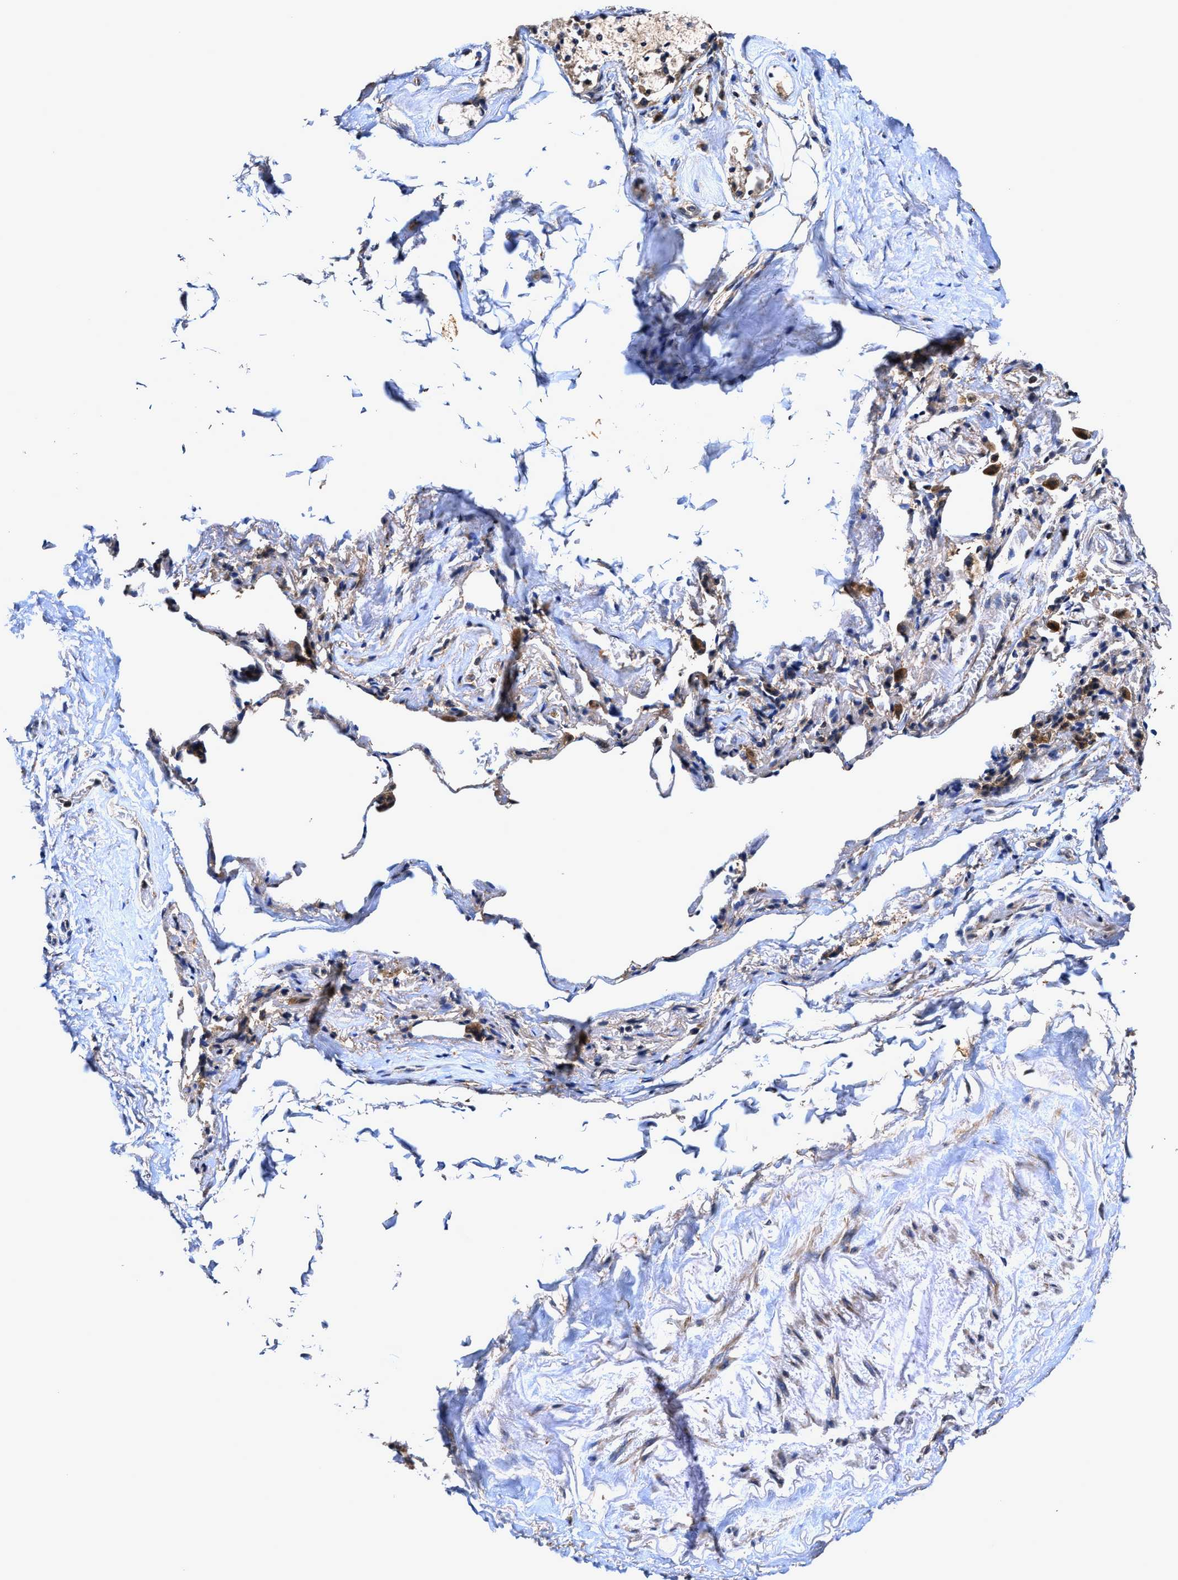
{"staining": {"intensity": "moderate", "quantity": ">75%", "location": "cytoplasmic/membranous"}, "tissue": "adipose tissue", "cell_type": "Adipocytes", "image_type": "normal", "snomed": [{"axis": "morphology", "description": "Normal tissue, NOS"}, {"axis": "topography", "description": "Cartilage tissue"}, {"axis": "topography", "description": "Lung"}], "caption": "Brown immunohistochemical staining in benign human adipose tissue exhibits moderate cytoplasmic/membranous positivity in approximately >75% of adipocytes.", "gene": "EFNA4", "patient": {"sex": "female", "age": 77}}